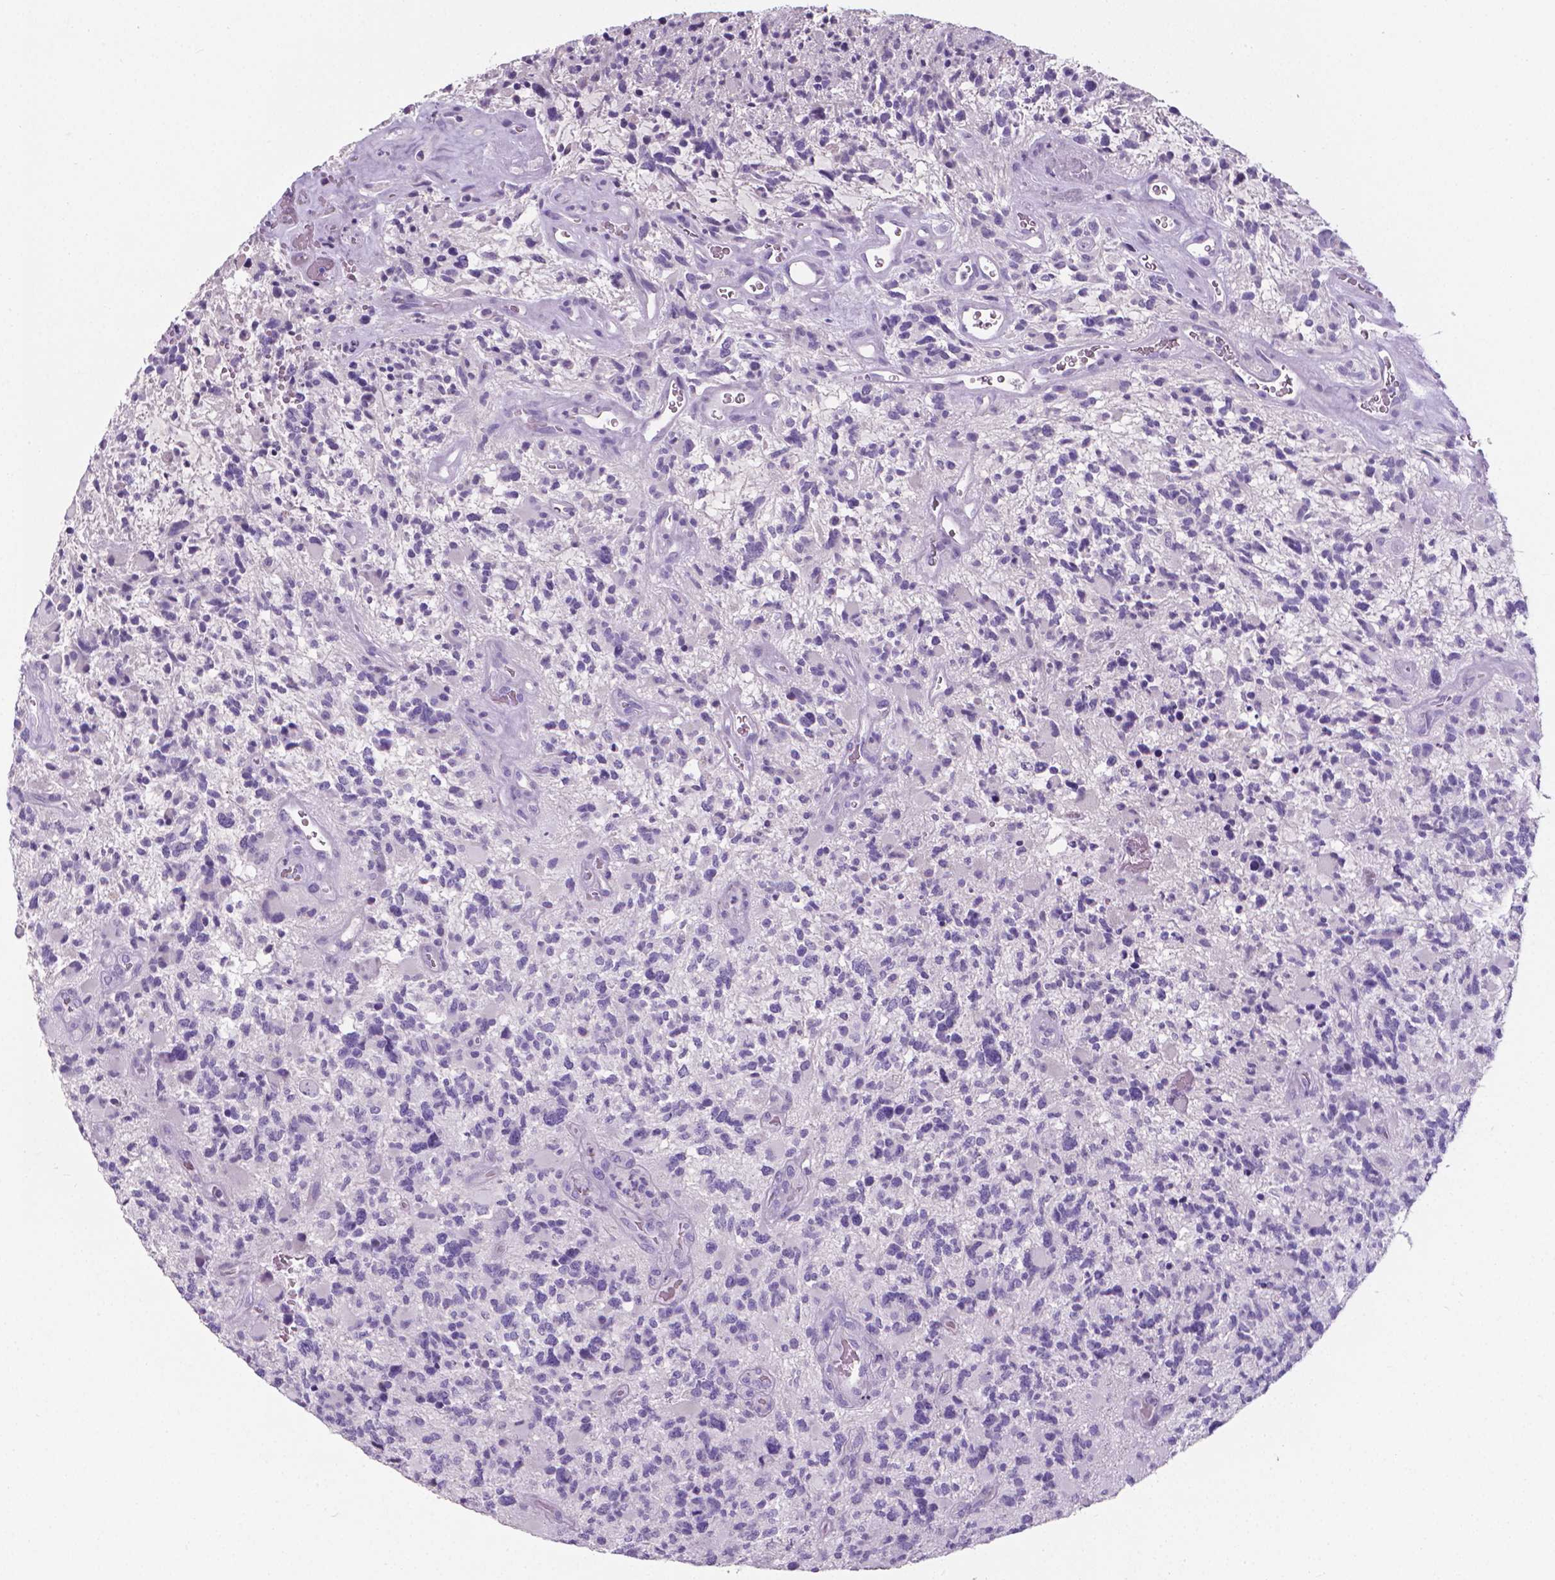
{"staining": {"intensity": "negative", "quantity": "none", "location": "none"}, "tissue": "glioma", "cell_type": "Tumor cells", "image_type": "cancer", "snomed": [{"axis": "morphology", "description": "Glioma, malignant, High grade"}, {"axis": "topography", "description": "Brain"}], "caption": "The micrograph demonstrates no significant expression in tumor cells of glioma.", "gene": "XPNPEP2", "patient": {"sex": "female", "age": 71}}